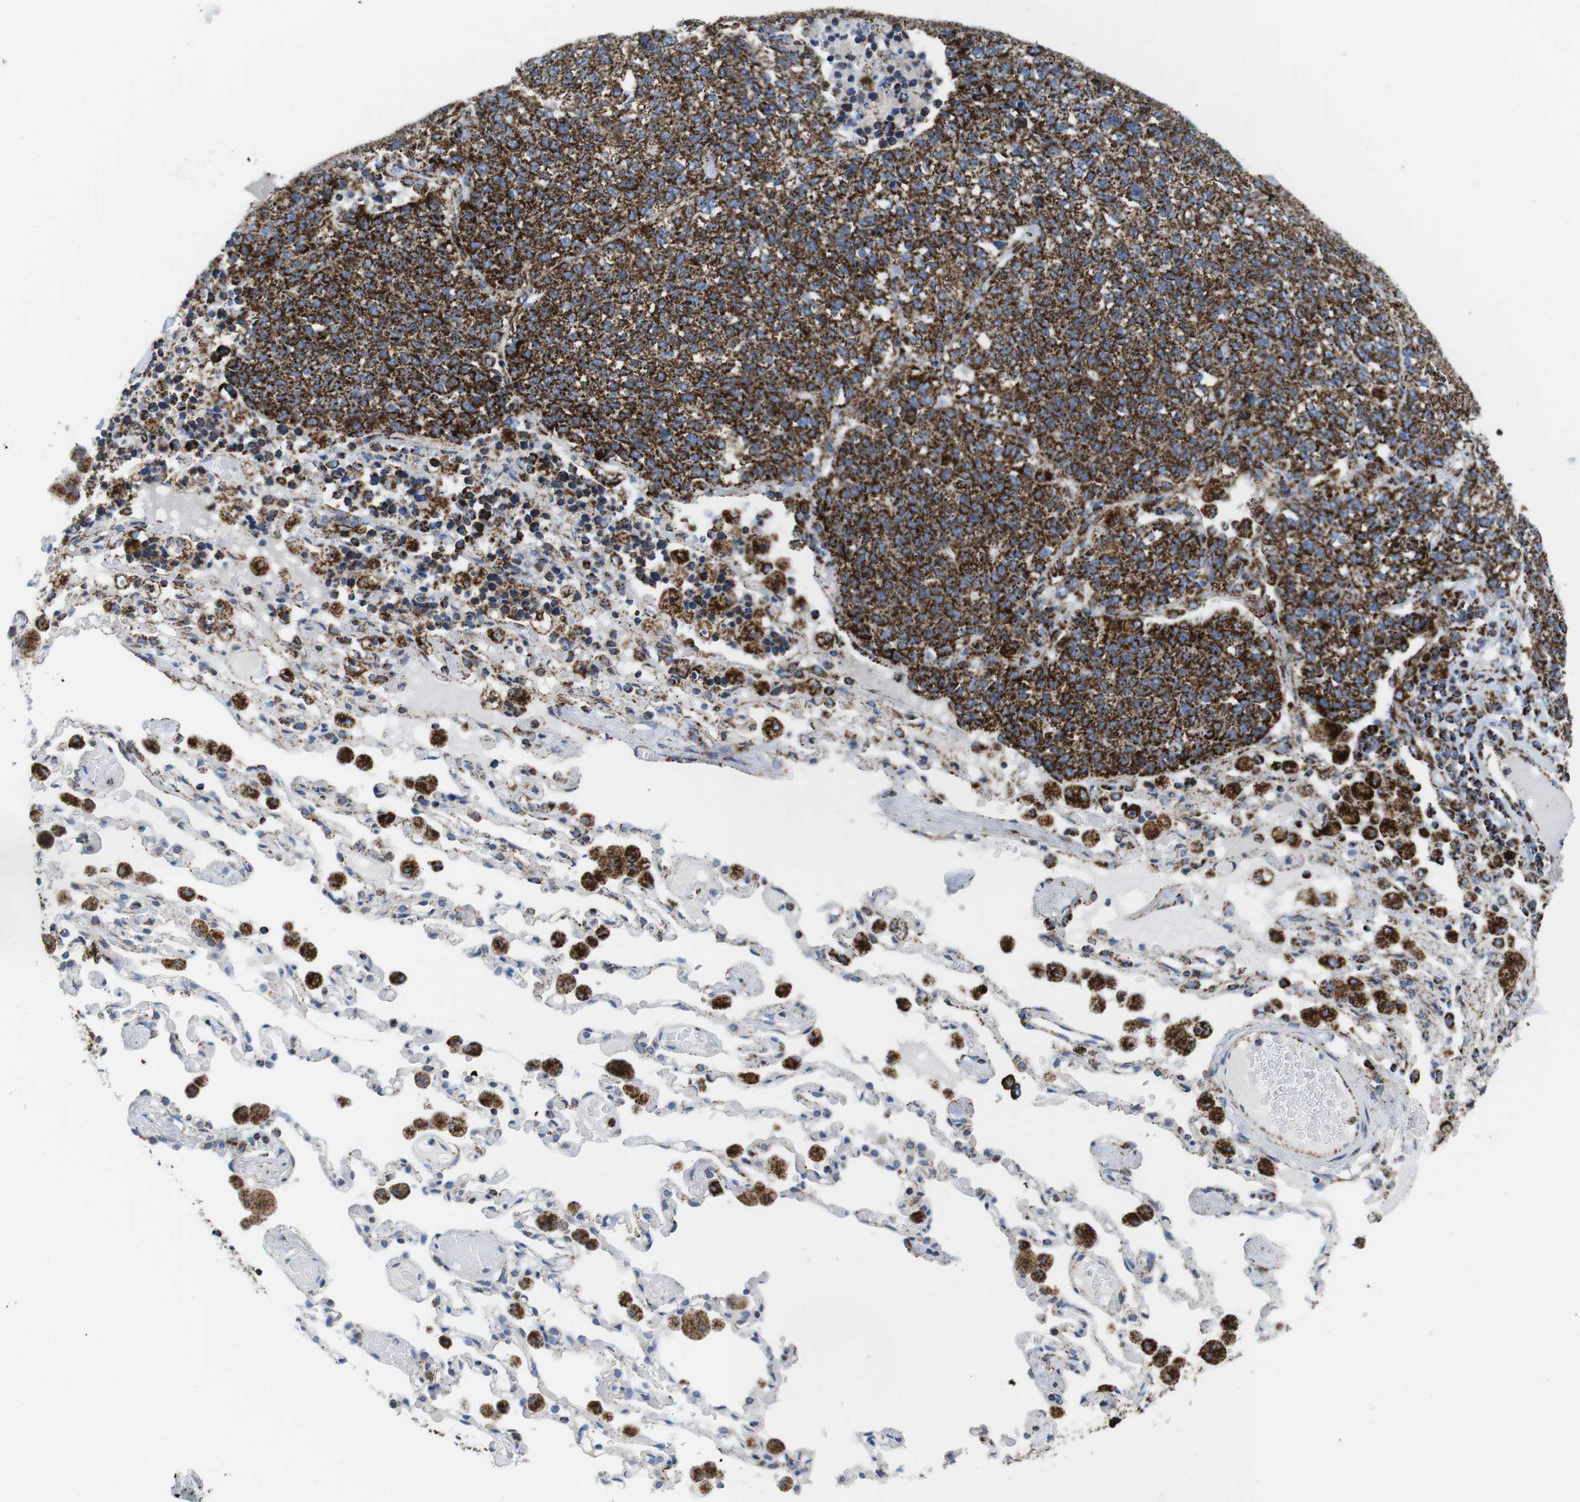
{"staining": {"intensity": "strong", "quantity": ">75%", "location": "cytoplasmic/membranous"}, "tissue": "lung cancer", "cell_type": "Tumor cells", "image_type": "cancer", "snomed": [{"axis": "morphology", "description": "Adenocarcinoma, NOS"}, {"axis": "topography", "description": "Lung"}], "caption": "There is high levels of strong cytoplasmic/membranous staining in tumor cells of adenocarcinoma (lung), as demonstrated by immunohistochemical staining (brown color).", "gene": "ATP5PO", "patient": {"sex": "male", "age": 49}}